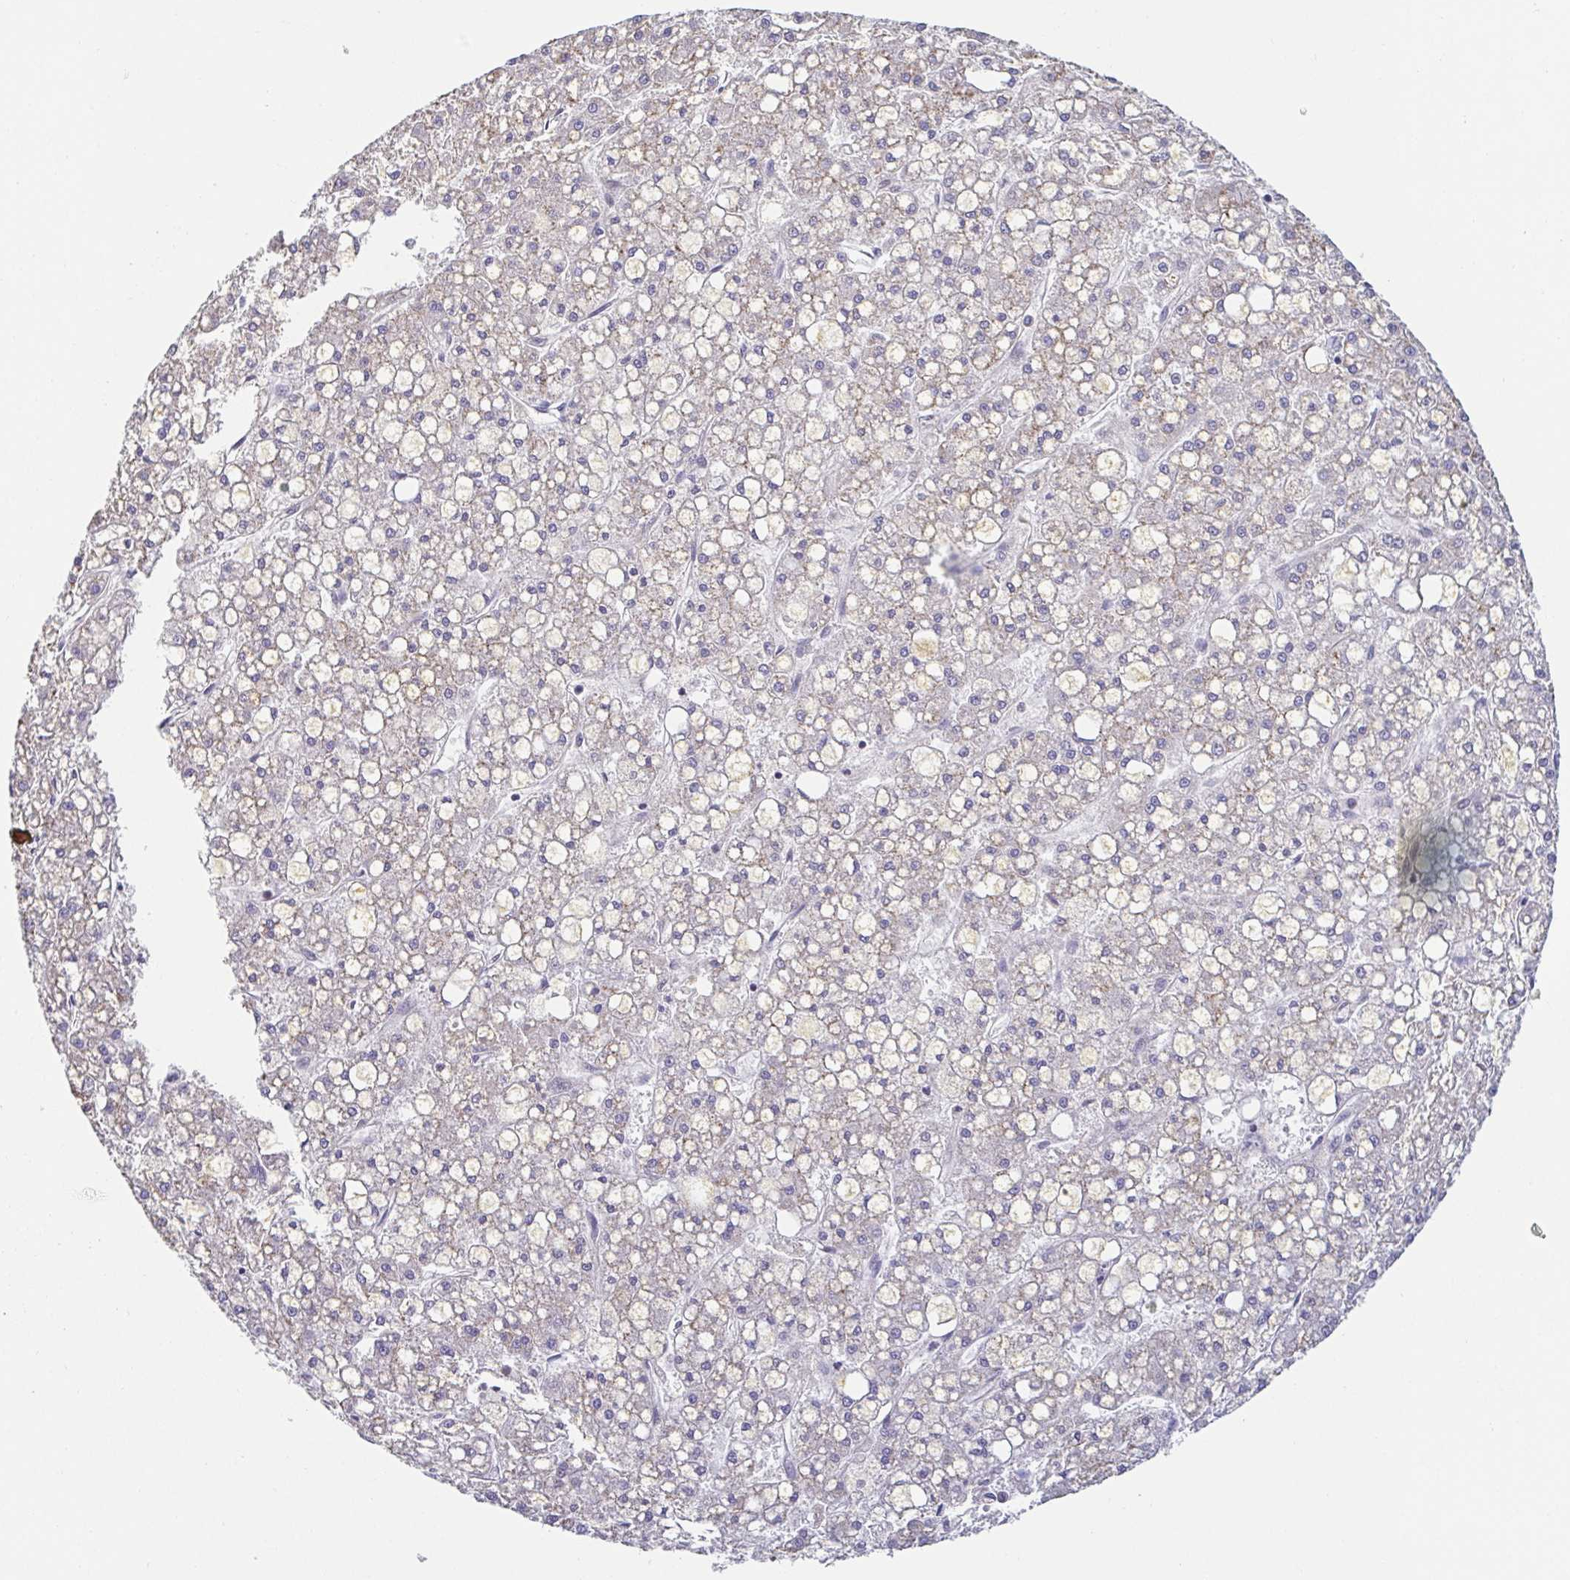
{"staining": {"intensity": "negative", "quantity": "none", "location": "none"}, "tissue": "liver cancer", "cell_type": "Tumor cells", "image_type": "cancer", "snomed": [{"axis": "morphology", "description": "Carcinoma, Hepatocellular, NOS"}, {"axis": "topography", "description": "Liver"}], "caption": "A high-resolution histopathology image shows IHC staining of liver cancer, which displays no significant staining in tumor cells.", "gene": "PREPL", "patient": {"sex": "male", "age": 67}}